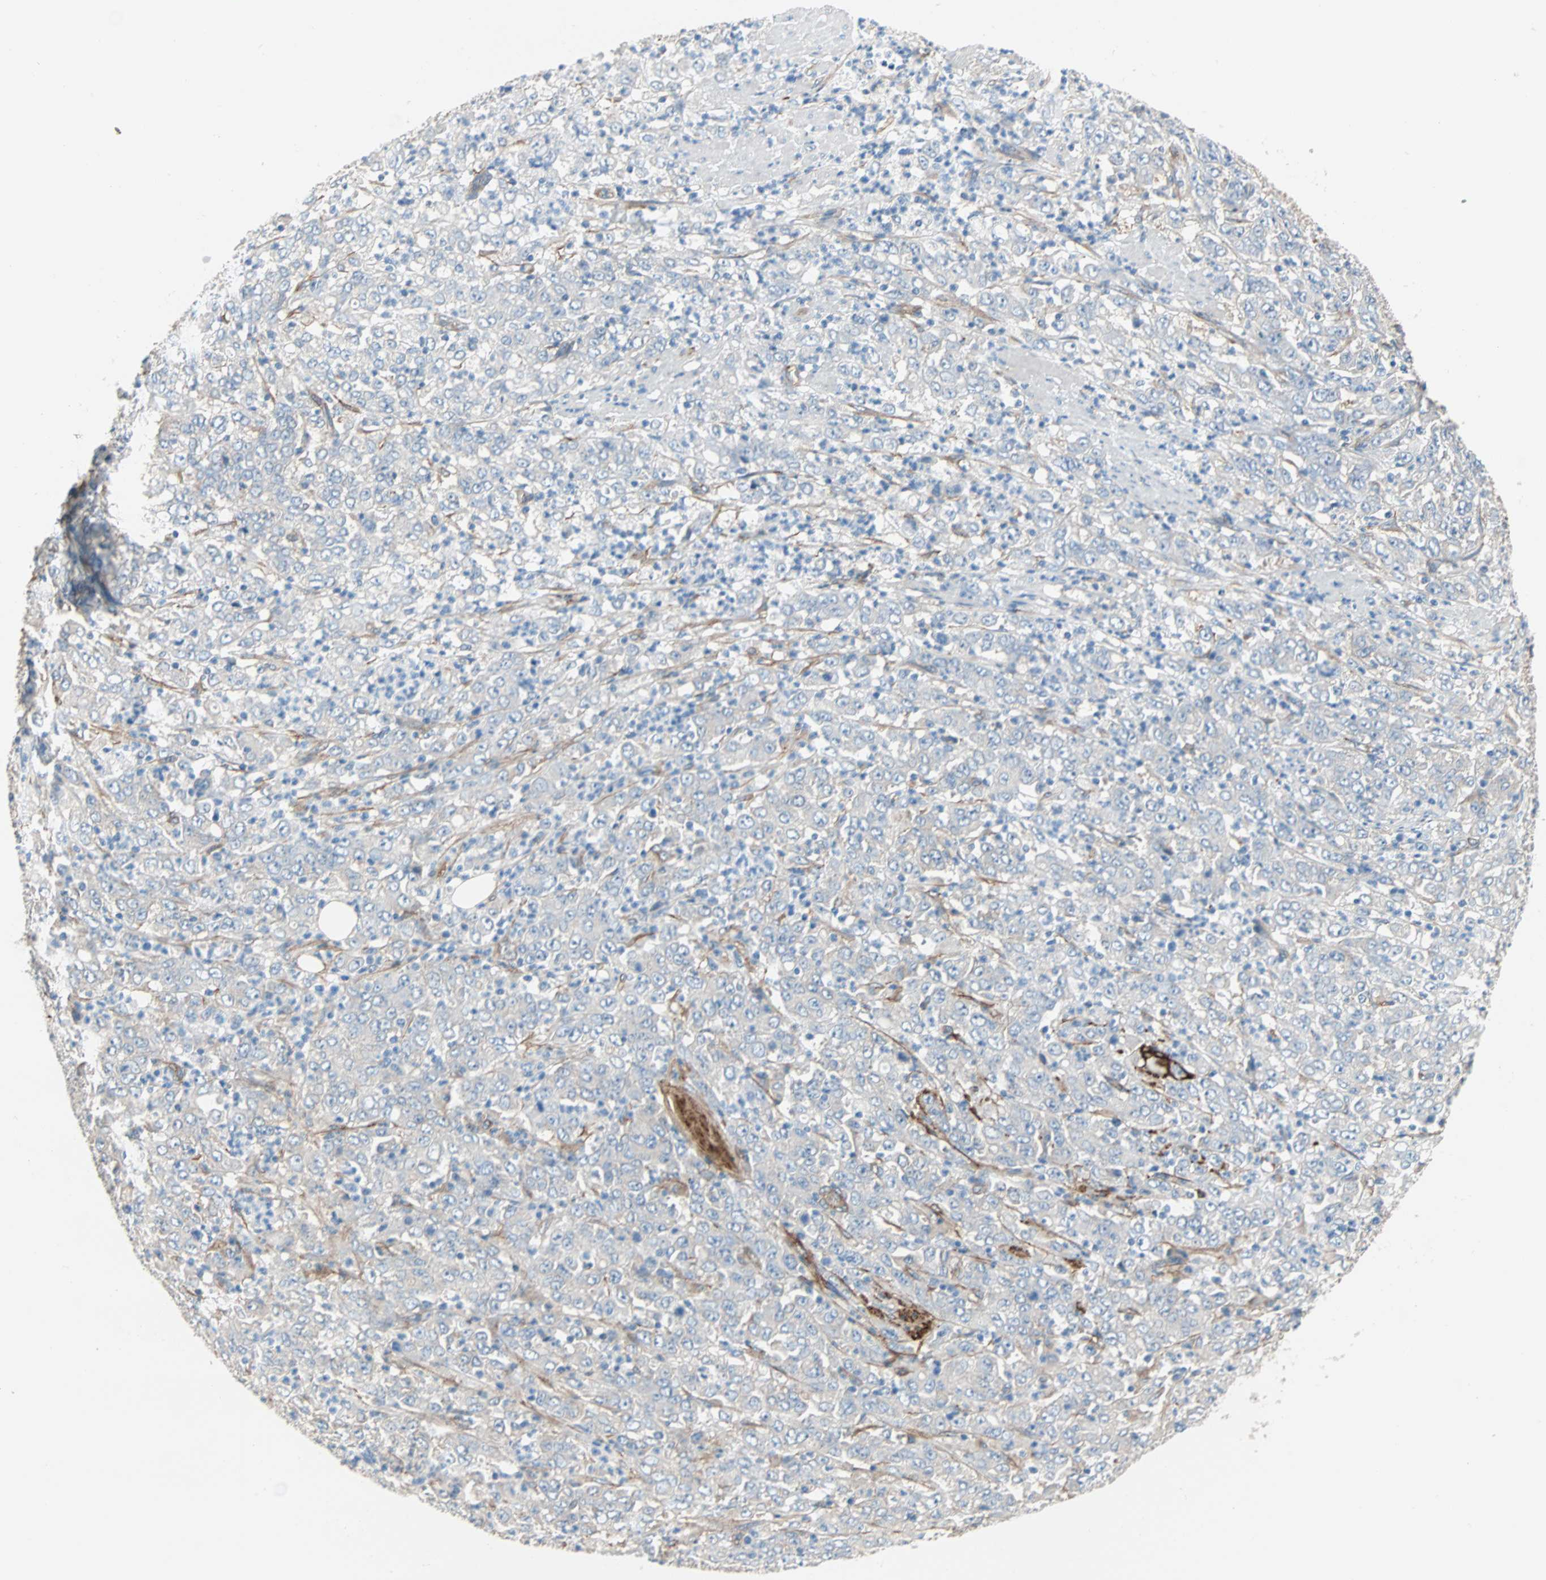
{"staining": {"intensity": "weak", "quantity": "25%-75%", "location": "cytoplasmic/membranous"}, "tissue": "stomach cancer", "cell_type": "Tumor cells", "image_type": "cancer", "snomed": [{"axis": "morphology", "description": "Adenocarcinoma, NOS"}, {"axis": "topography", "description": "Stomach, lower"}], "caption": "Immunohistochemical staining of human stomach cancer reveals low levels of weak cytoplasmic/membranous positivity in approximately 25%-75% of tumor cells.", "gene": "EPB41L2", "patient": {"sex": "female", "age": 71}}